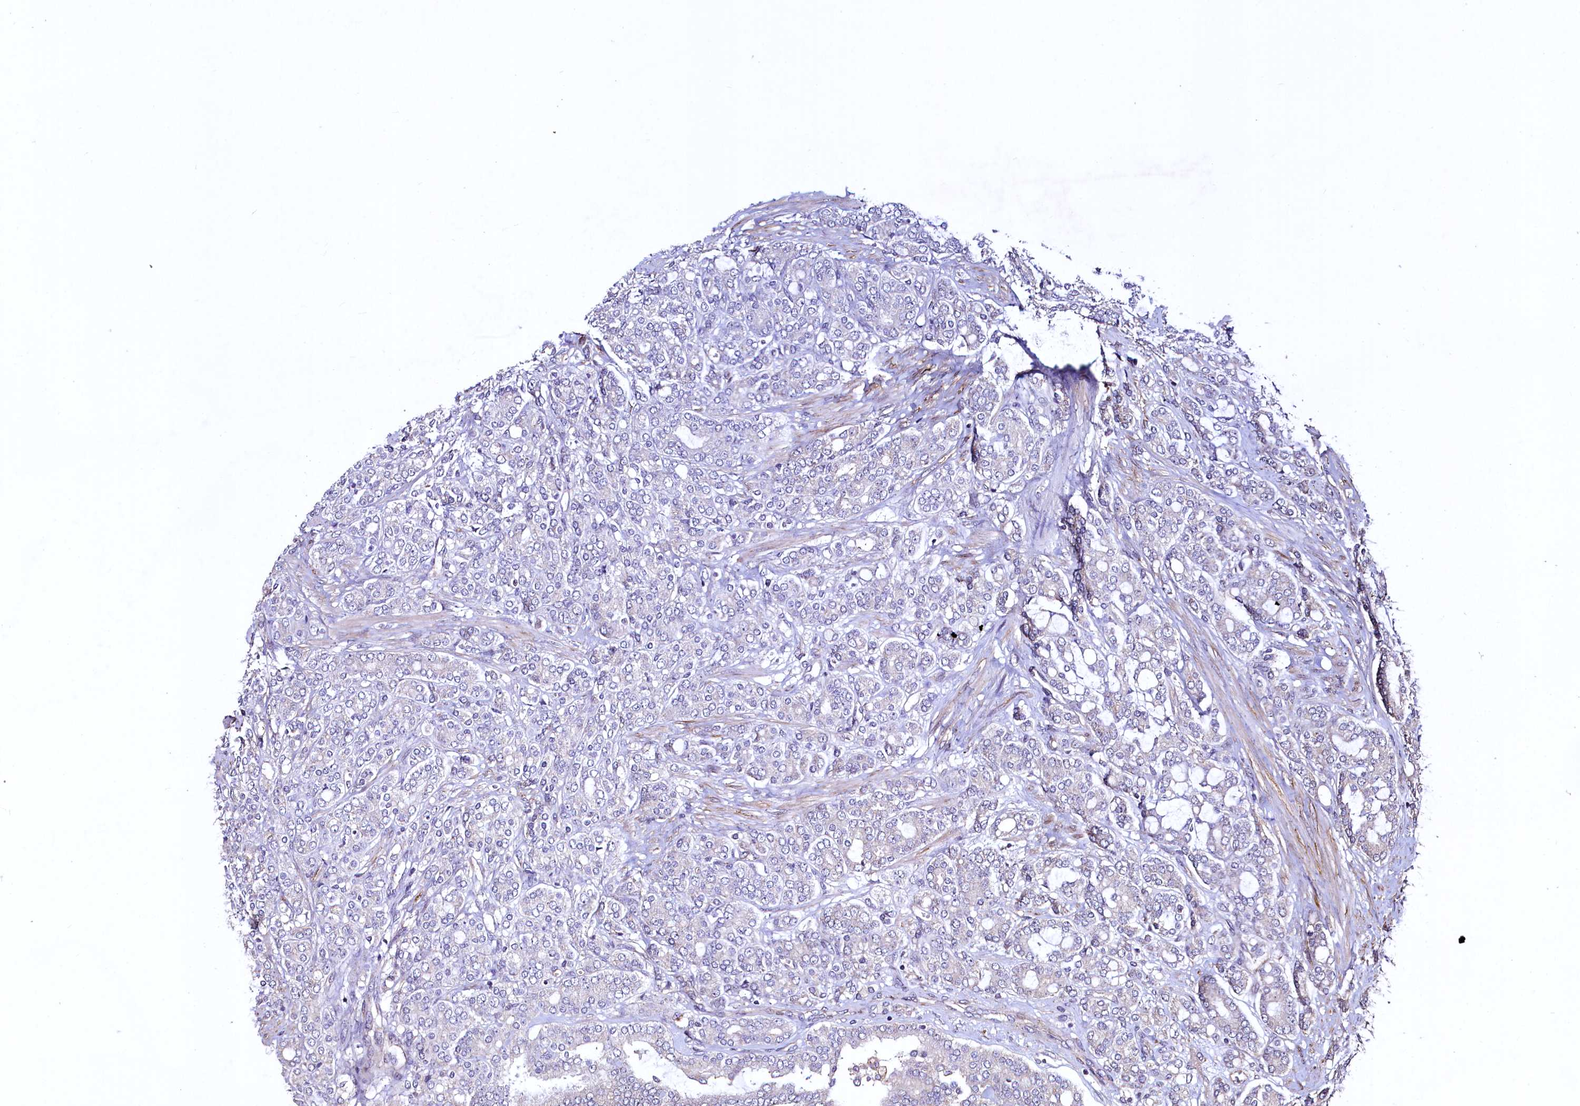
{"staining": {"intensity": "negative", "quantity": "none", "location": "none"}, "tissue": "prostate cancer", "cell_type": "Tumor cells", "image_type": "cancer", "snomed": [{"axis": "morphology", "description": "Adenocarcinoma, High grade"}, {"axis": "topography", "description": "Prostate"}], "caption": "Human prostate cancer (adenocarcinoma (high-grade)) stained for a protein using immunohistochemistry (IHC) demonstrates no staining in tumor cells.", "gene": "PALM", "patient": {"sex": "male", "age": 62}}